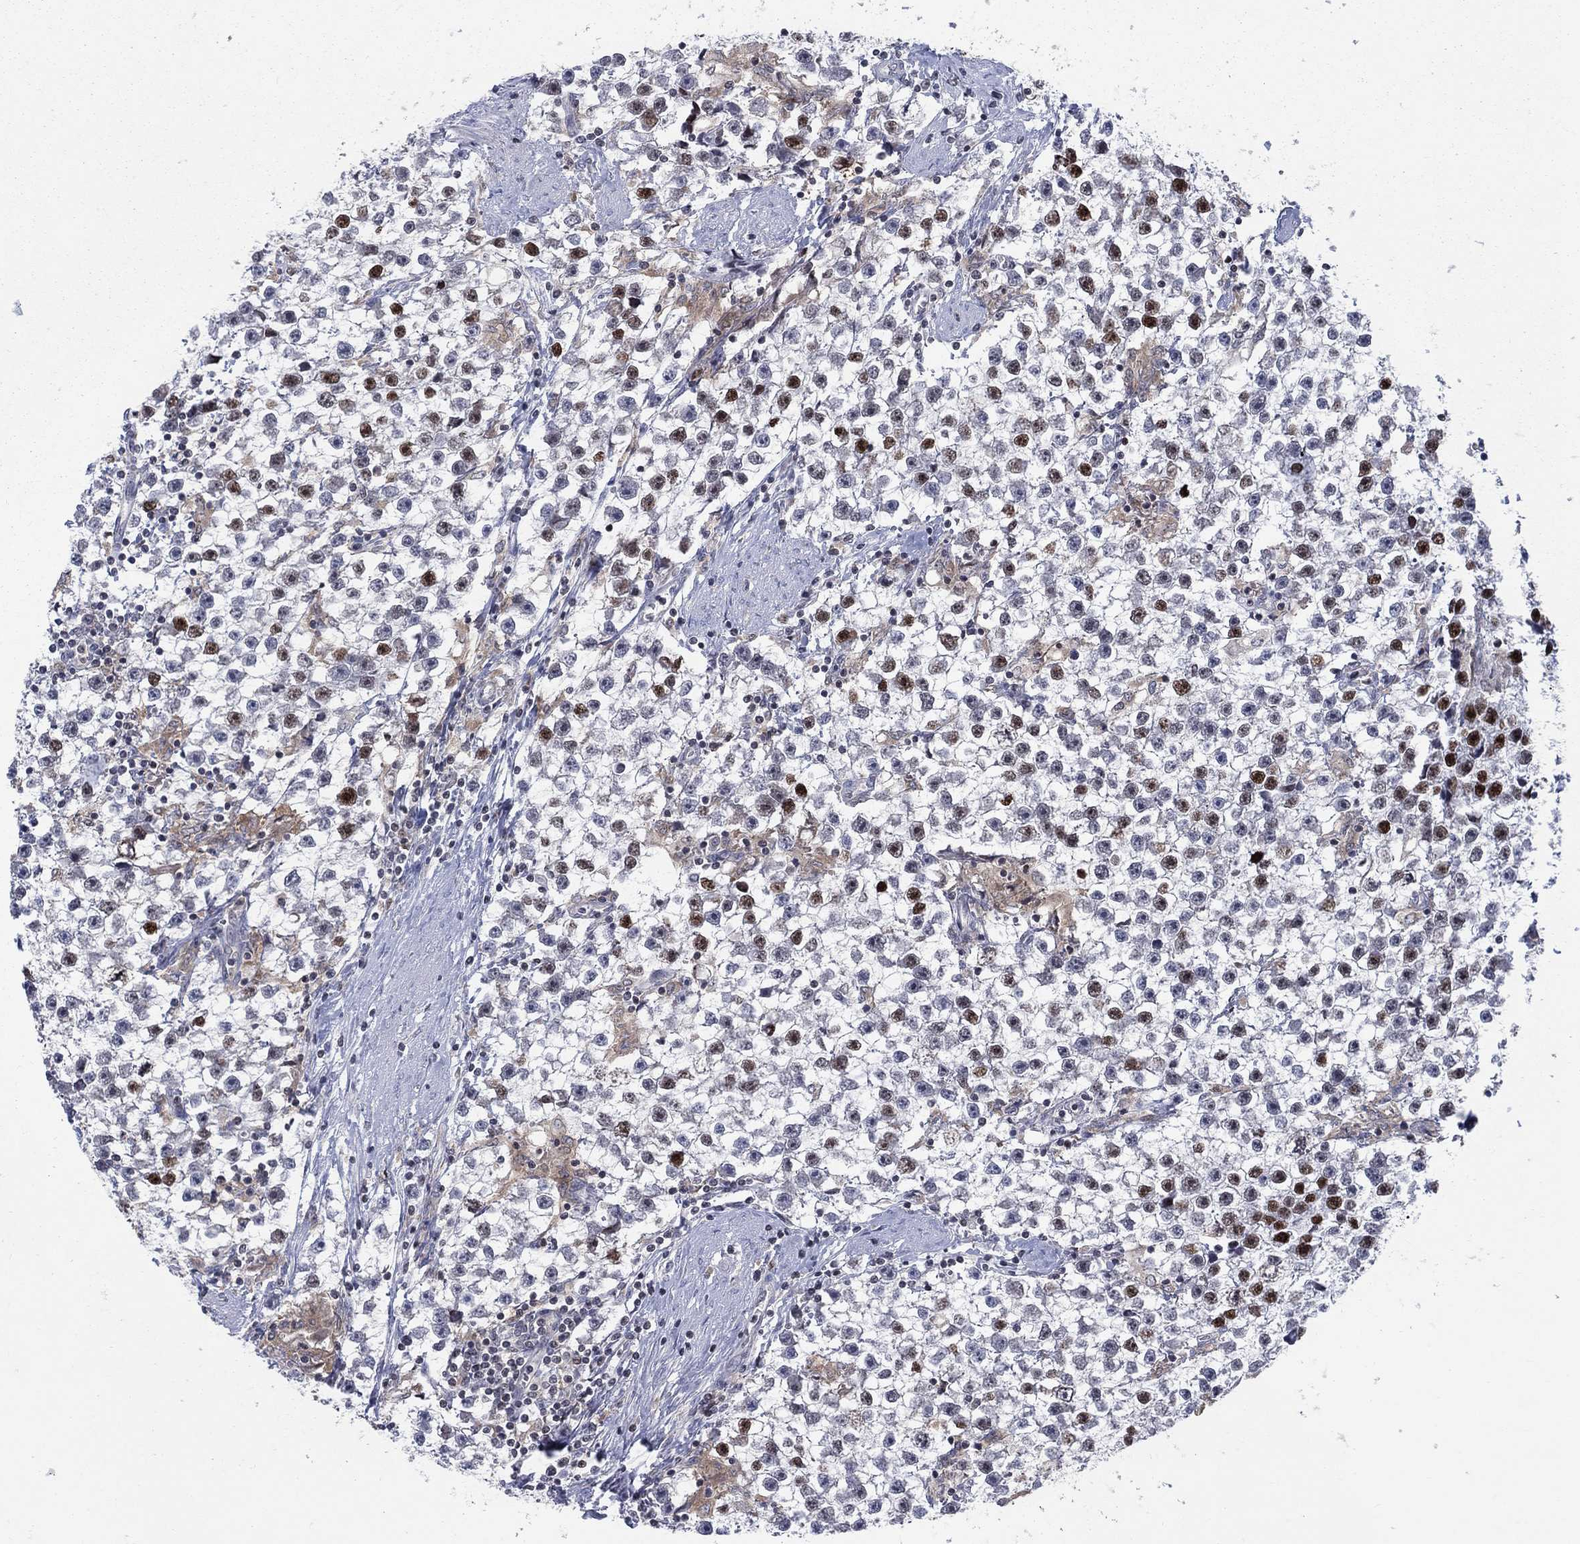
{"staining": {"intensity": "strong", "quantity": "<25%", "location": "cytoplasmic/membranous"}, "tissue": "testis cancer", "cell_type": "Tumor cells", "image_type": "cancer", "snomed": [{"axis": "morphology", "description": "Seminoma, NOS"}, {"axis": "topography", "description": "Testis"}], "caption": "A high-resolution image shows IHC staining of testis cancer (seminoma), which exhibits strong cytoplasmic/membranous staining in about <25% of tumor cells.", "gene": "ZNHIT3", "patient": {"sex": "male", "age": 59}}